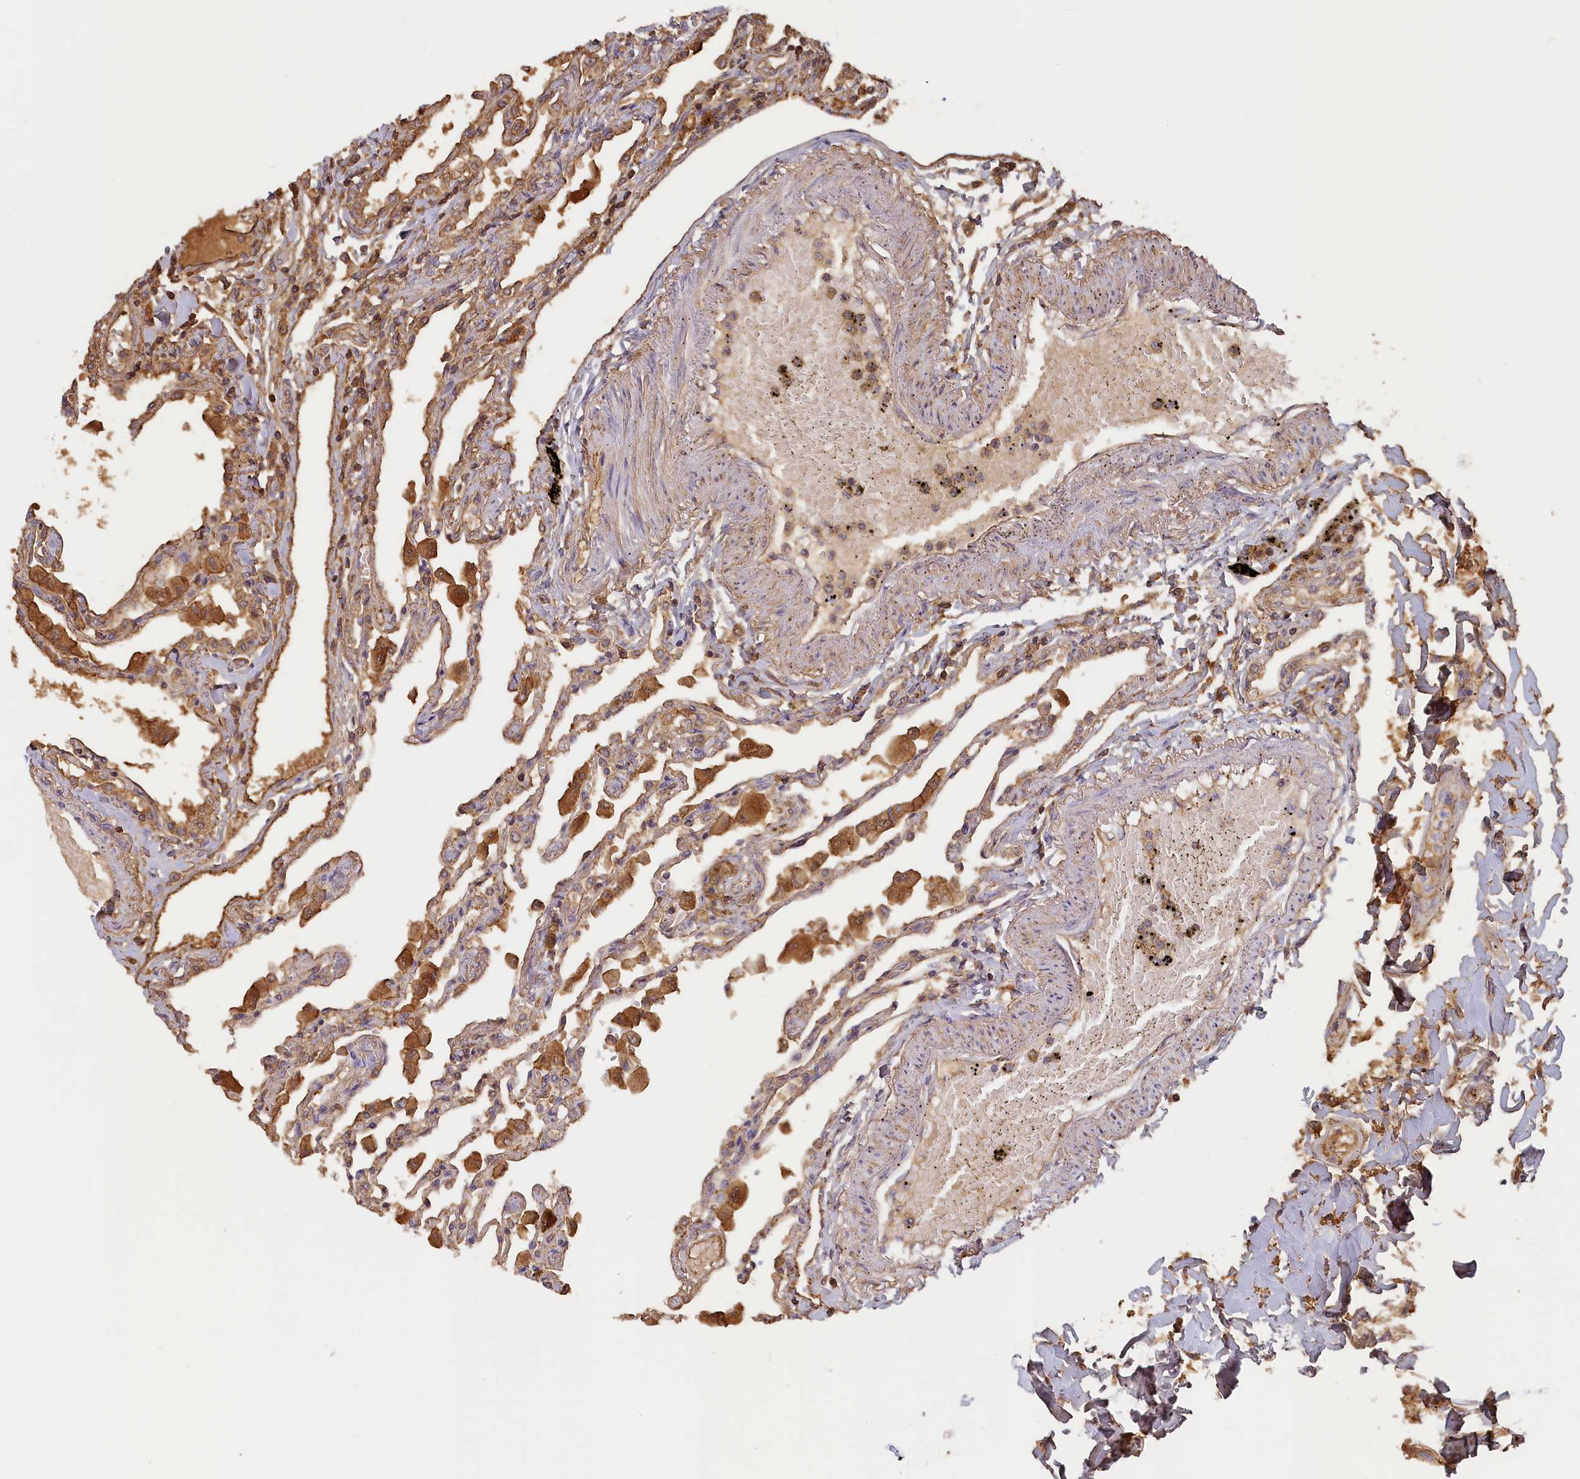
{"staining": {"intensity": "moderate", "quantity": "25%-75%", "location": "cytoplasmic/membranous"}, "tissue": "lung", "cell_type": "Alveolar cells", "image_type": "normal", "snomed": [{"axis": "morphology", "description": "Normal tissue, NOS"}, {"axis": "topography", "description": "Bronchus"}, {"axis": "topography", "description": "Lung"}], "caption": "A brown stain labels moderate cytoplasmic/membranous staining of a protein in alveolar cells of benign human lung.", "gene": "STX16", "patient": {"sex": "female", "age": 49}}